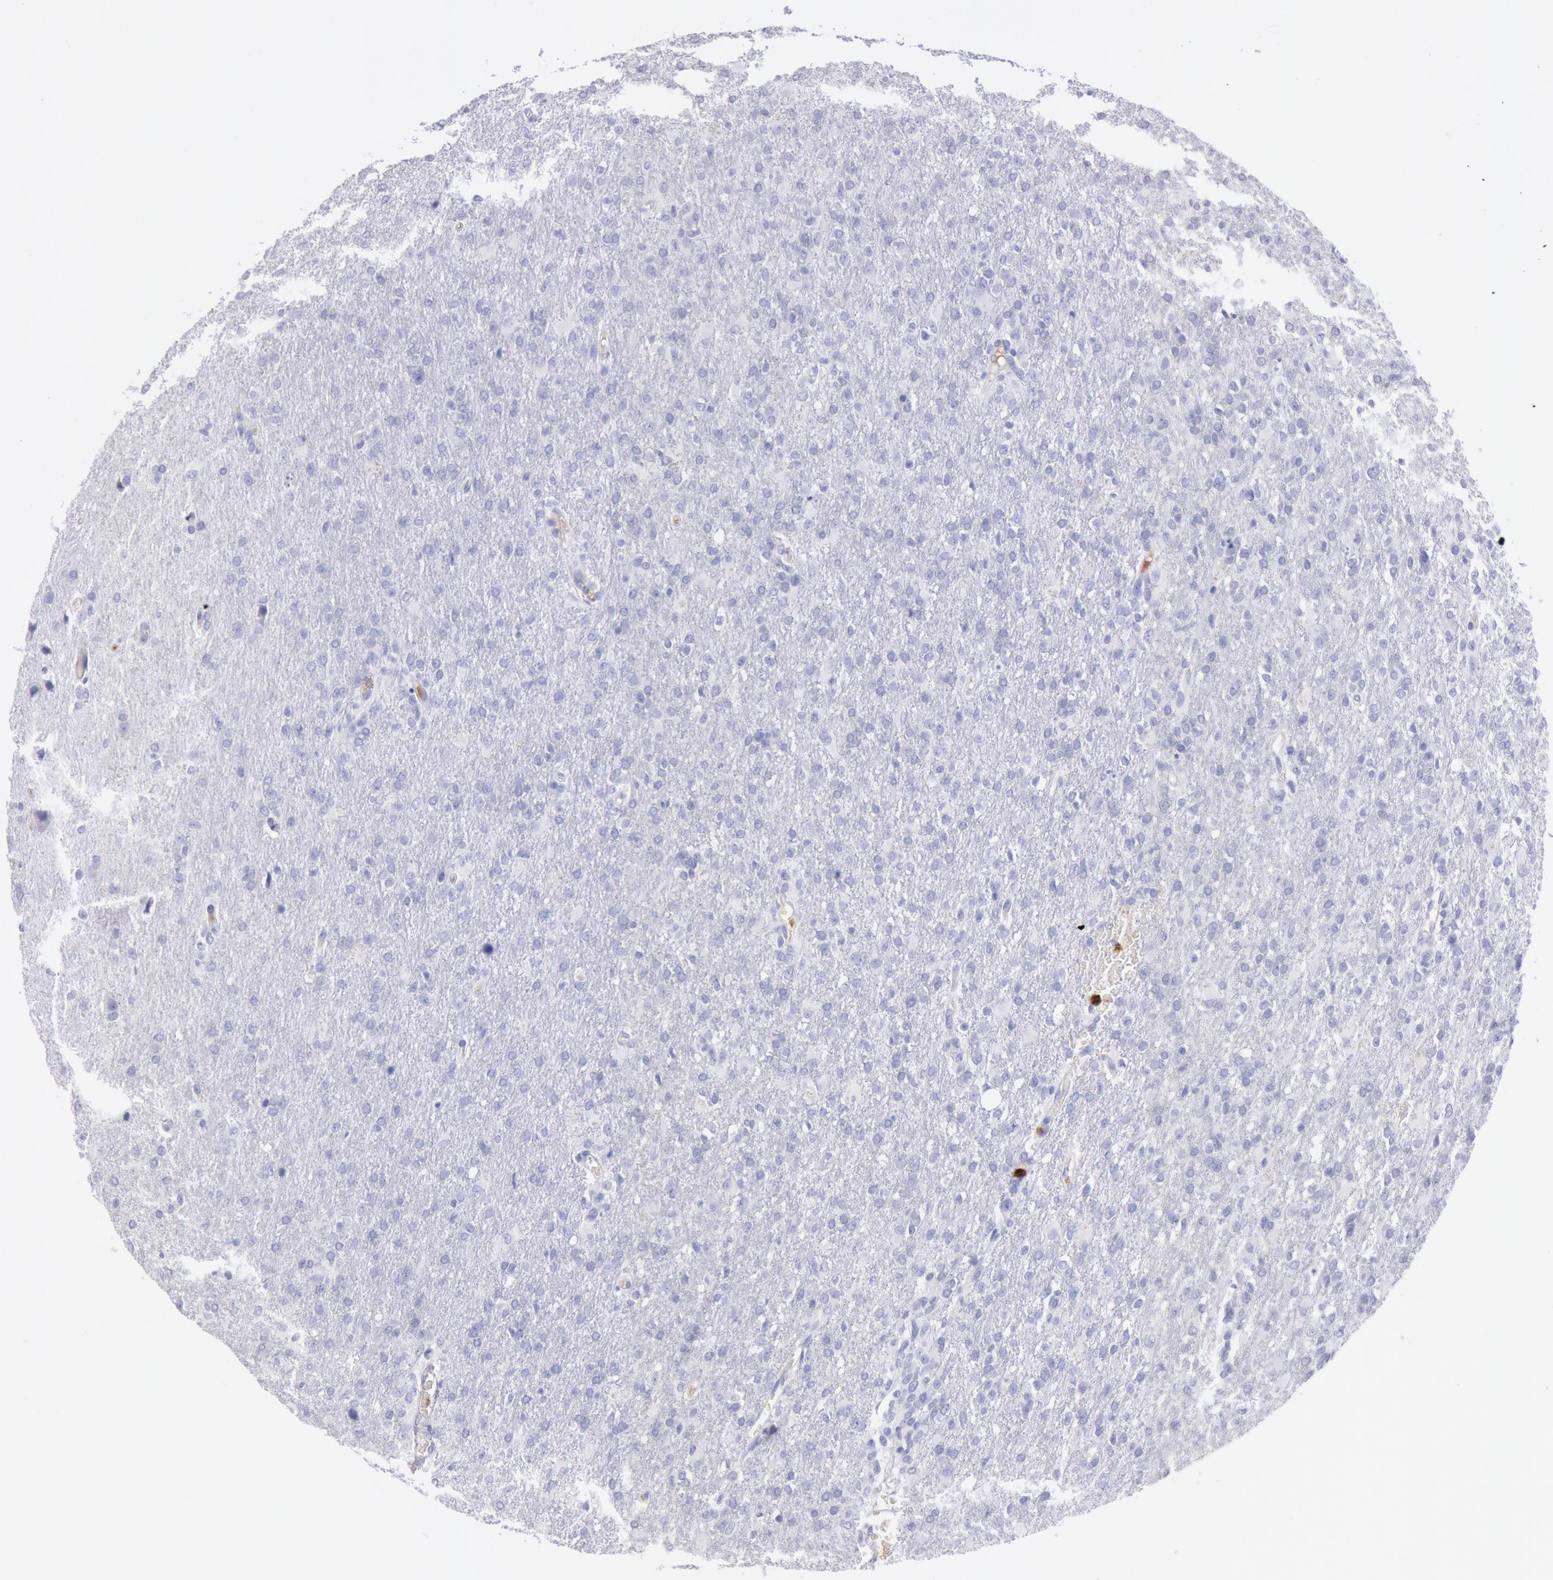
{"staining": {"intensity": "negative", "quantity": "none", "location": "none"}, "tissue": "glioma", "cell_type": "Tumor cells", "image_type": "cancer", "snomed": [{"axis": "morphology", "description": "Glioma, malignant, High grade"}, {"axis": "topography", "description": "Brain"}], "caption": "Immunohistochemistry (IHC) photomicrograph of neoplastic tissue: malignant glioma (high-grade) stained with DAB (3,3'-diaminobenzidine) exhibits no significant protein staining in tumor cells.", "gene": "FCN1", "patient": {"sex": "male", "age": 68}}